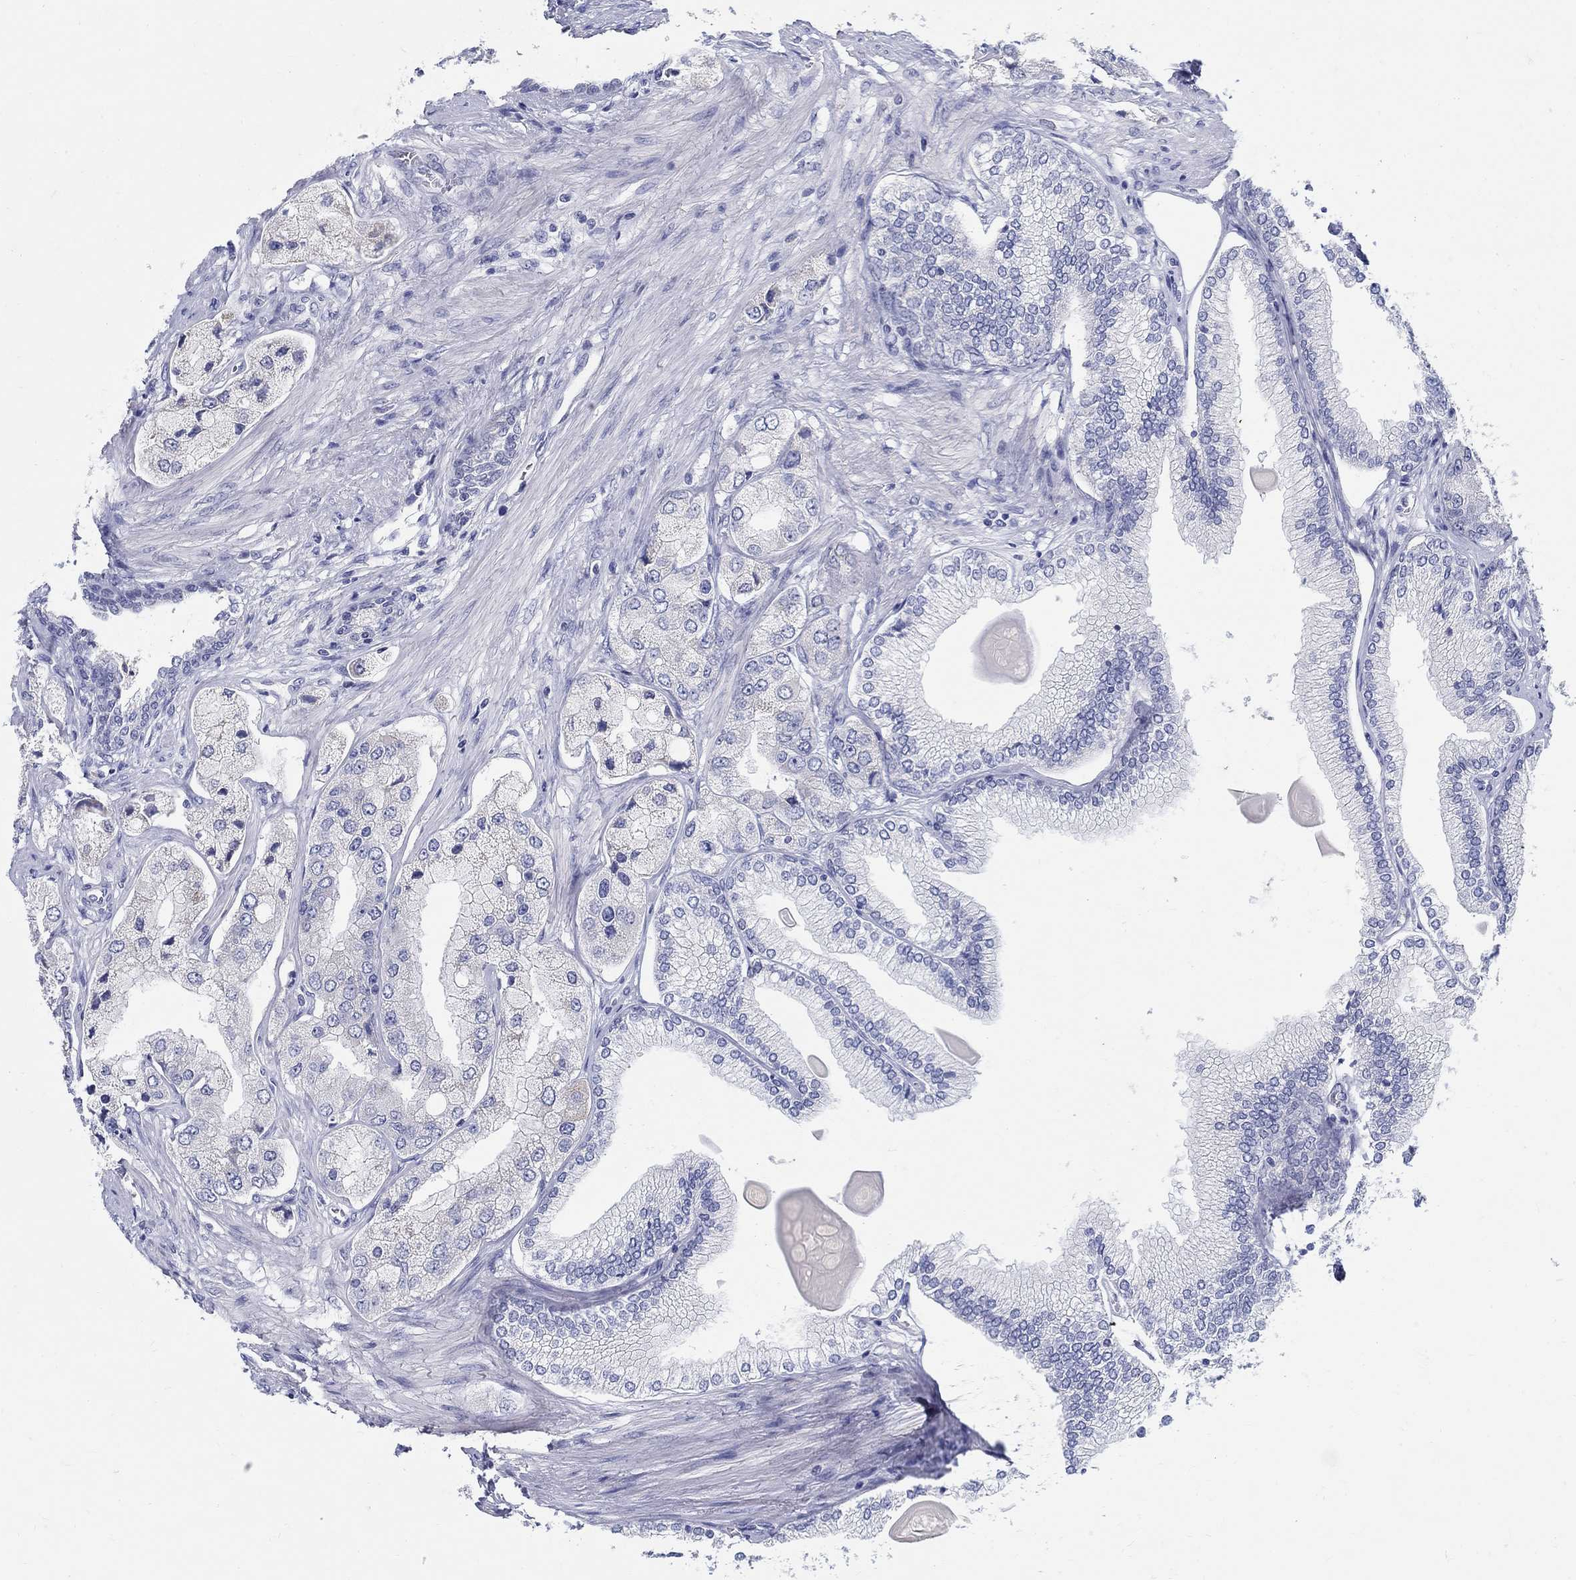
{"staining": {"intensity": "negative", "quantity": "none", "location": "none"}, "tissue": "prostate cancer", "cell_type": "Tumor cells", "image_type": "cancer", "snomed": [{"axis": "morphology", "description": "Adenocarcinoma, Low grade"}, {"axis": "topography", "description": "Prostate"}], "caption": "IHC histopathology image of human adenocarcinoma (low-grade) (prostate) stained for a protein (brown), which shows no positivity in tumor cells. The staining was performed using DAB (3,3'-diaminobenzidine) to visualize the protein expression in brown, while the nuclei were stained in blue with hematoxylin (Magnification: 20x).", "gene": "CRYGD", "patient": {"sex": "male", "age": 69}}